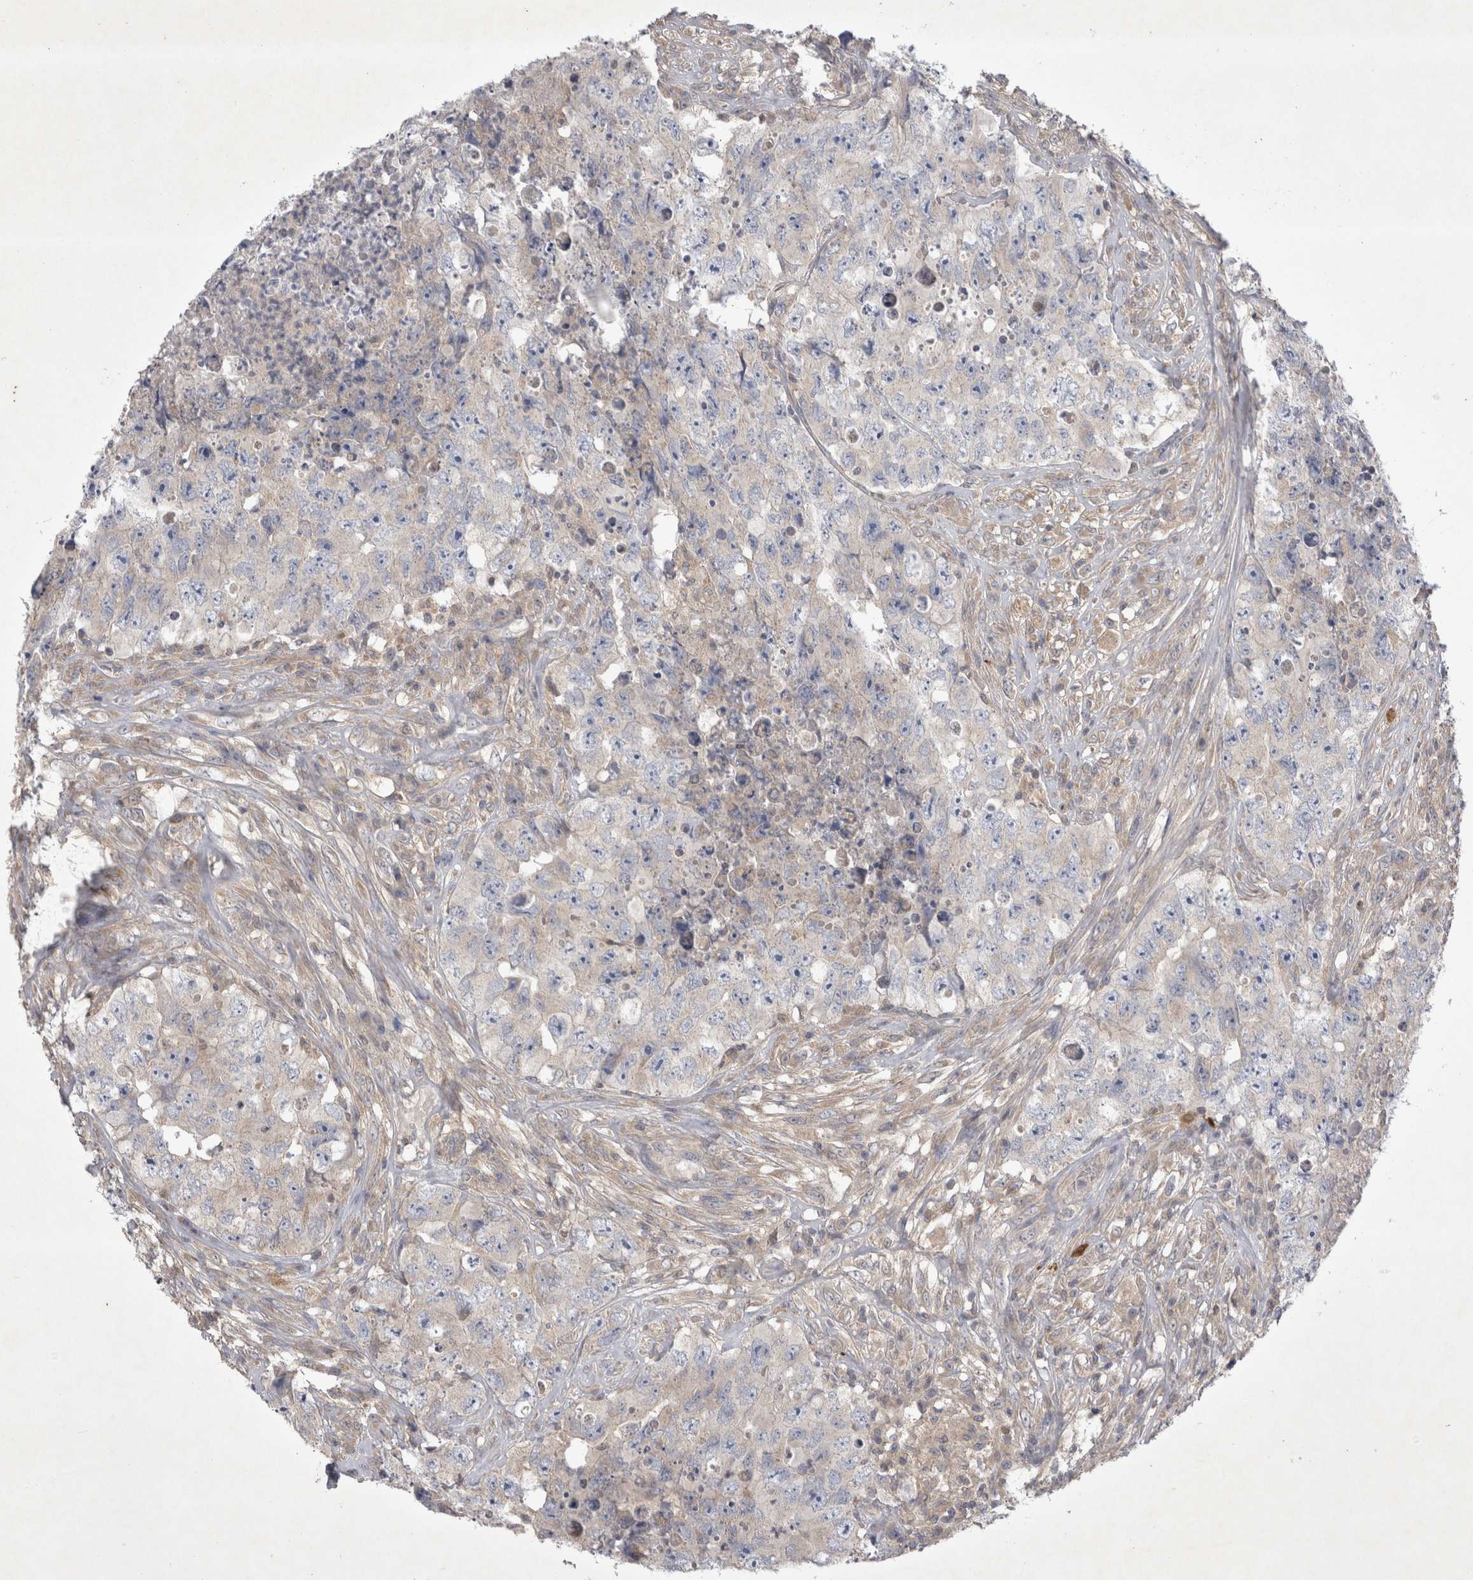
{"staining": {"intensity": "negative", "quantity": "none", "location": "none"}, "tissue": "testis cancer", "cell_type": "Tumor cells", "image_type": "cancer", "snomed": [{"axis": "morphology", "description": "Carcinoma, Embryonal, NOS"}, {"axis": "topography", "description": "Testis"}], "caption": "DAB immunohistochemical staining of human testis cancer demonstrates no significant expression in tumor cells.", "gene": "SRD5A3", "patient": {"sex": "male", "age": 32}}